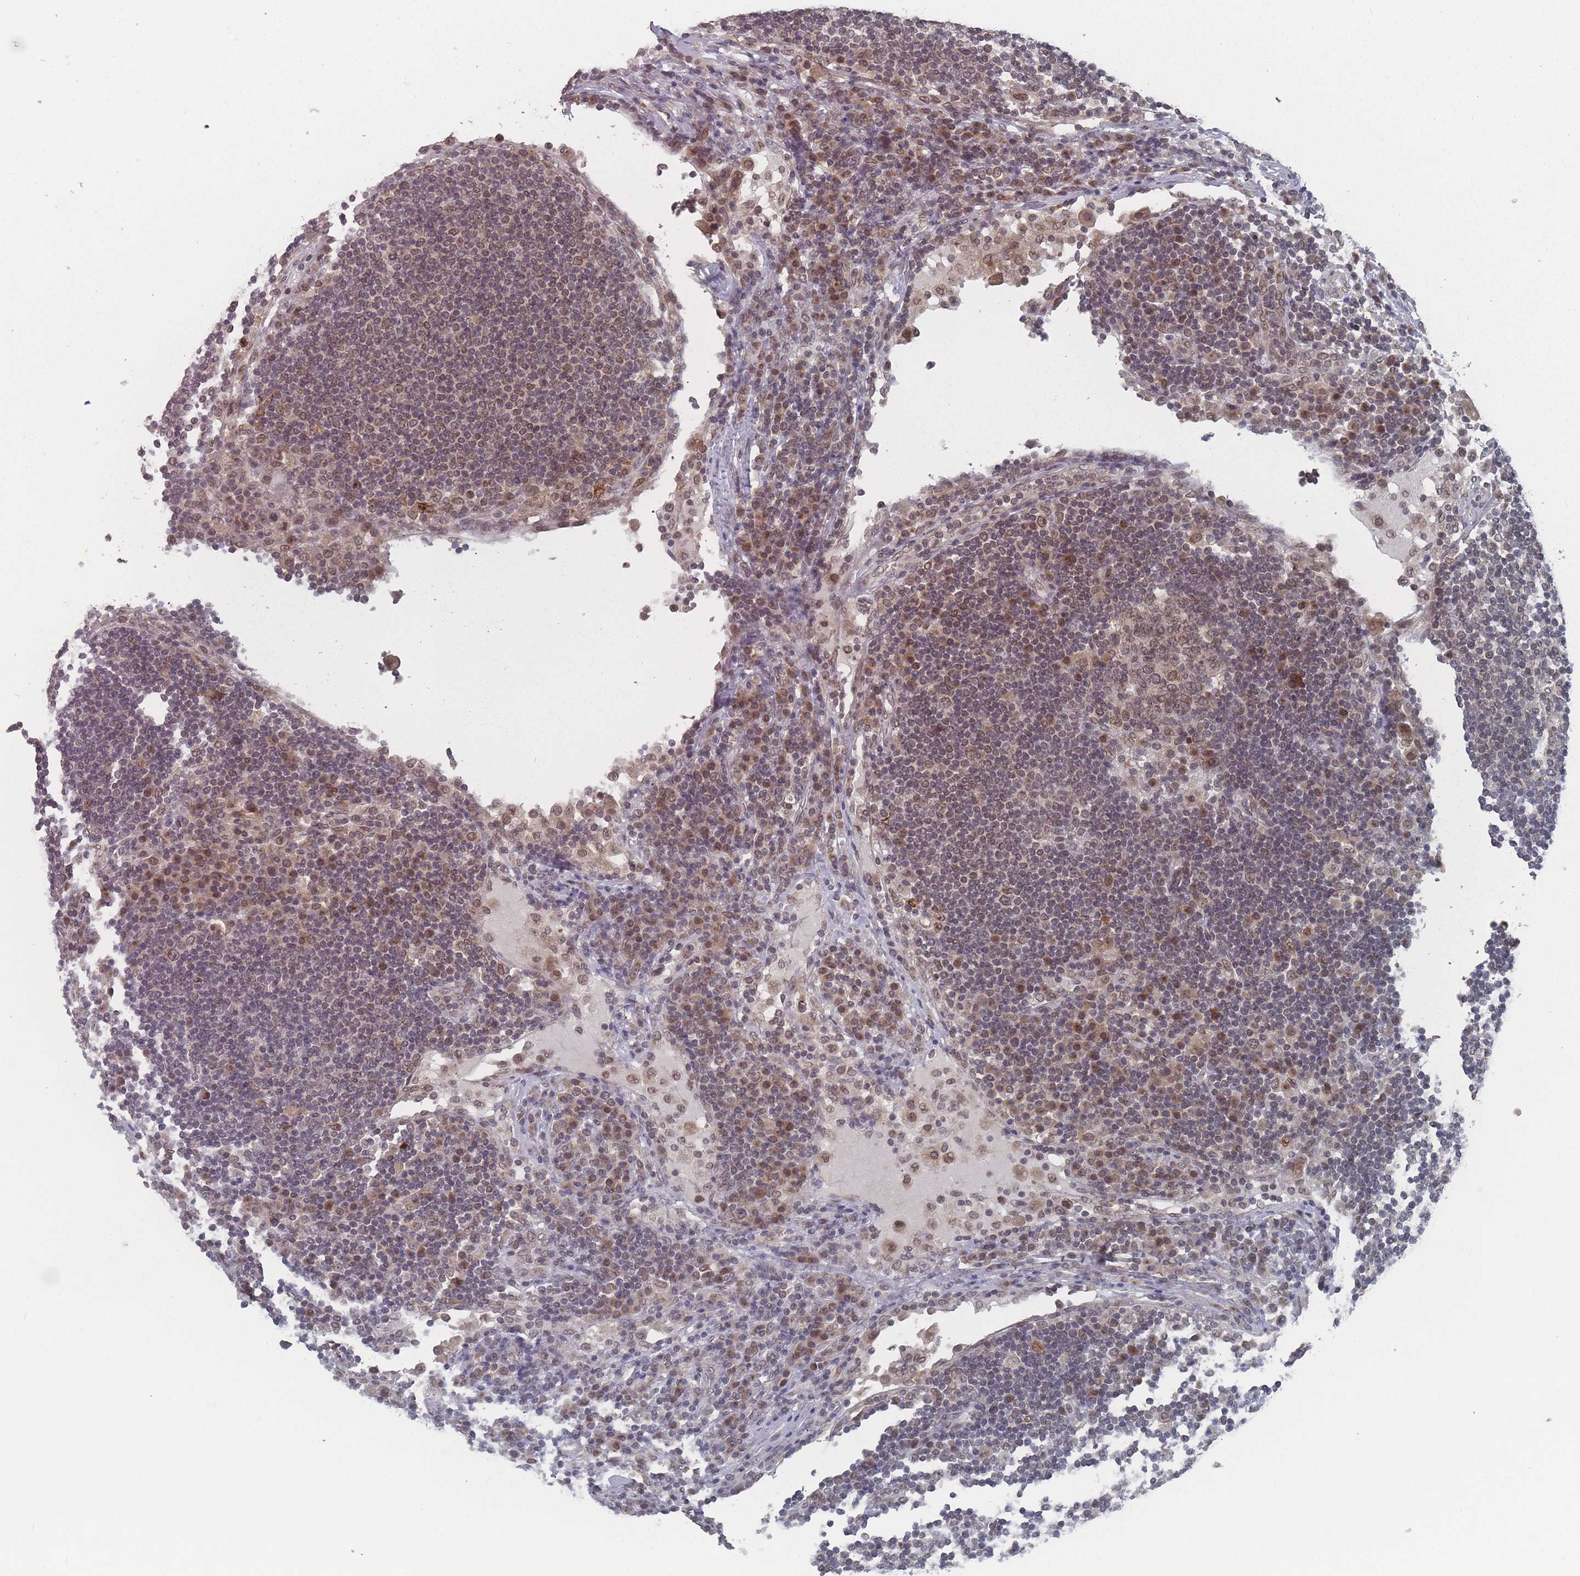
{"staining": {"intensity": "weak", "quantity": ">75%", "location": "nuclear"}, "tissue": "lymph node", "cell_type": "Germinal center cells", "image_type": "normal", "snomed": [{"axis": "morphology", "description": "Normal tissue, NOS"}, {"axis": "topography", "description": "Lymph node"}], "caption": "This histopathology image reveals immunohistochemistry (IHC) staining of benign human lymph node, with low weak nuclear expression in about >75% of germinal center cells.", "gene": "TBC1D25", "patient": {"sex": "female", "age": 53}}